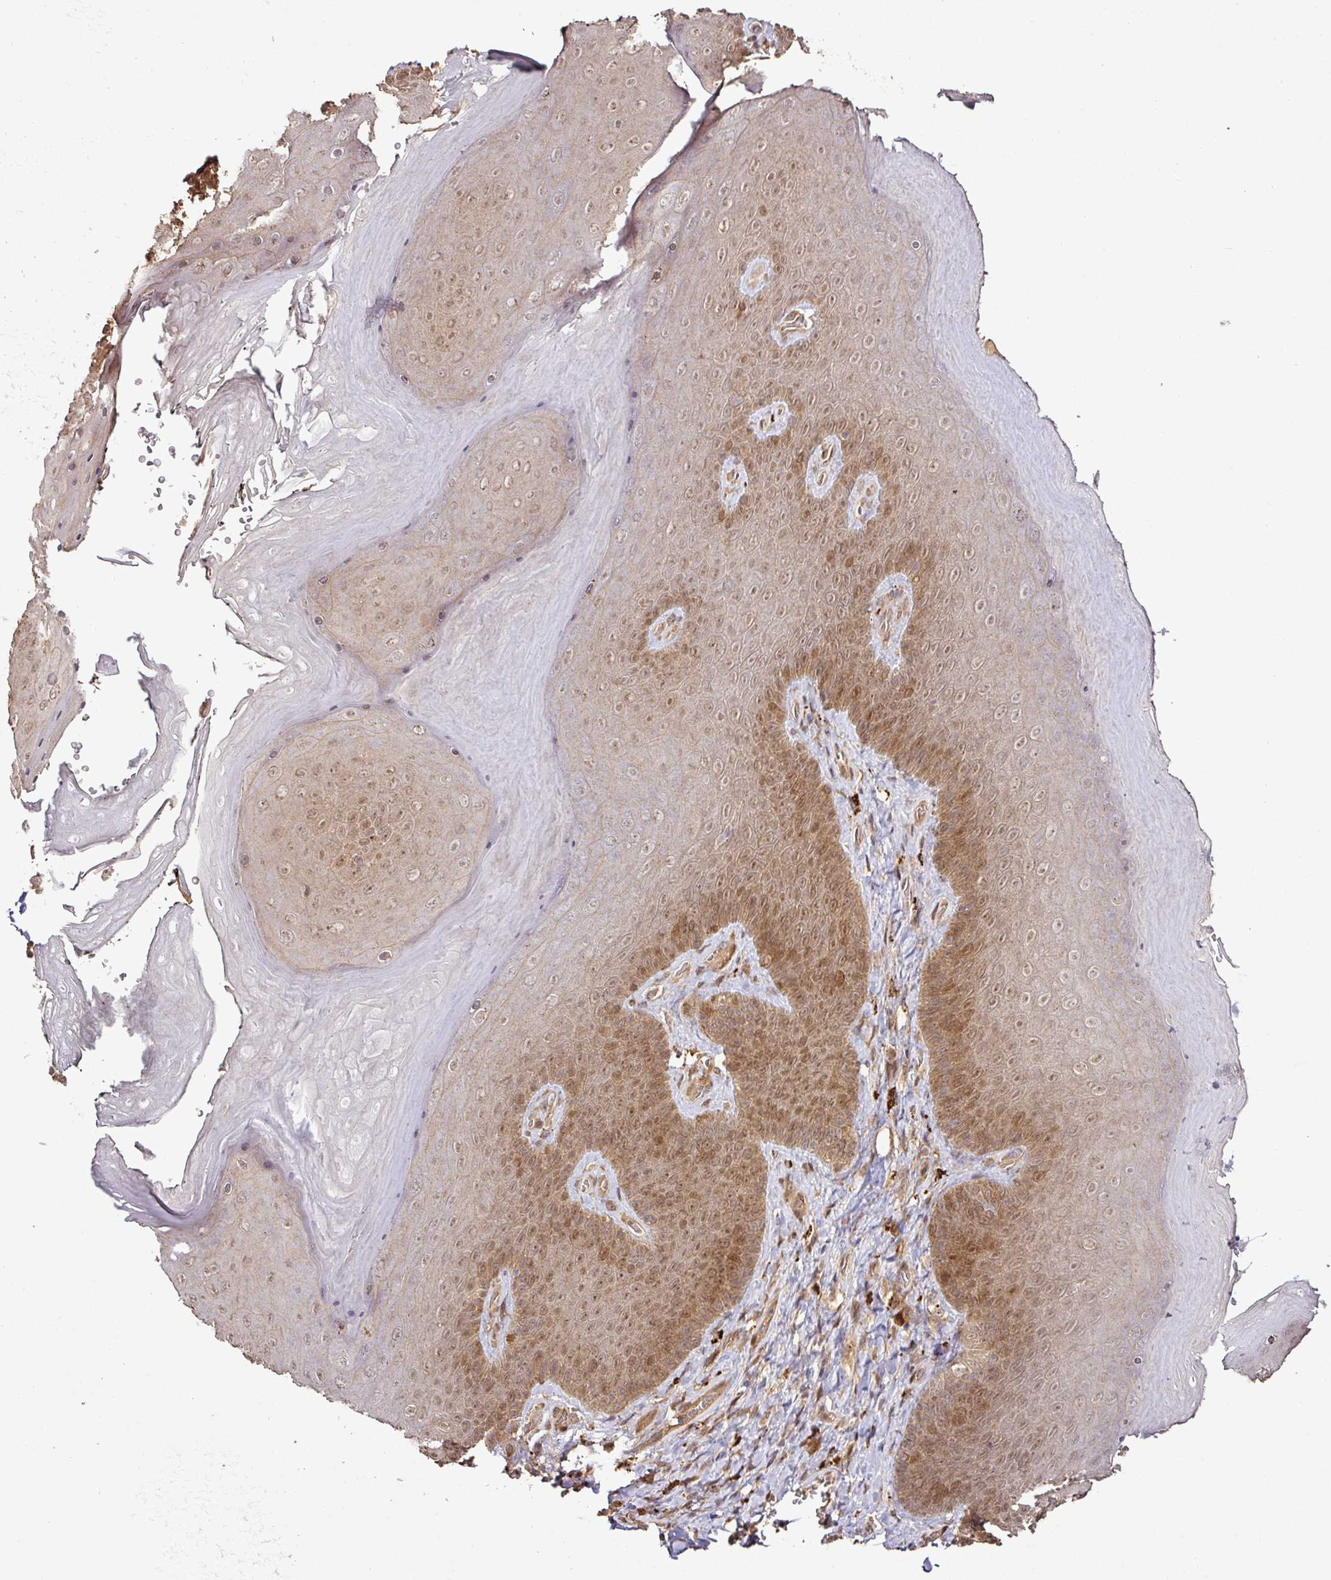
{"staining": {"intensity": "moderate", "quantity": ">75%", "location": "nuclear"}, "tissue": "skin", "cell_type": "Epidermal cells", "image_type": "normal", "snomed": [{"axis": "morphology", "description": "Normal tissue, NOS"}, {"axis": "topography", "description": "Anal"}, {"axis": "topography", "description": "Peripheral nerve tissue"}], "caption": "Protein staining by IHC shows moderate nuclear staining in about >75% of epidermal cells in benign skin.", "gene": "FAIM", "patient": {"sex": "male", "age": 53}}